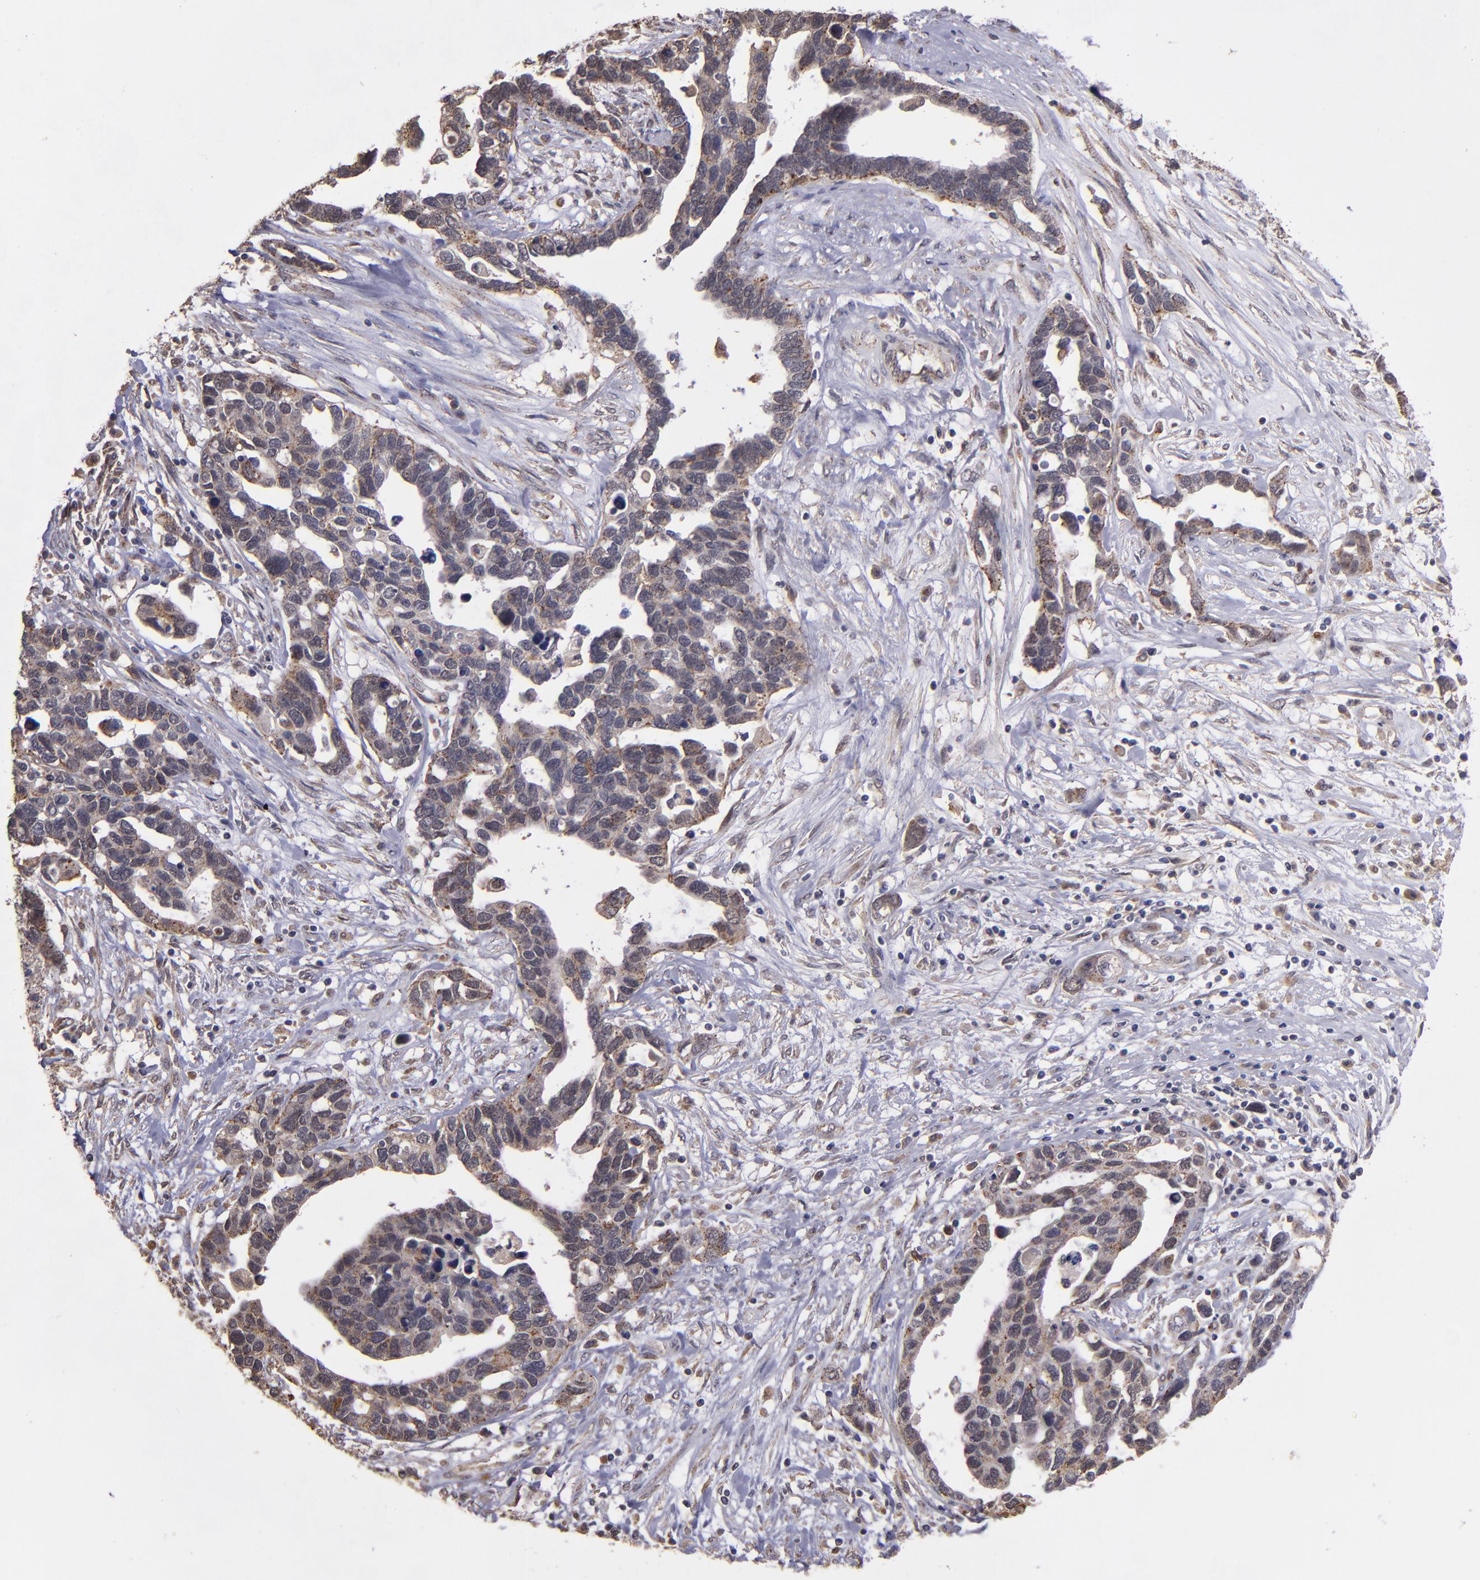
{"staining": {"intensity": "weak", "quantity": "25%-75%", "location": "cytoplasmic/membranous"}, "tissue": "ovarian cancer", "cell_type": "Tumor cells", "image_type": "cancer", "snomed": [{"axis": "morphology", "description": "Cystadenocarcinoma, serous, NOS"}, {"axis": "topography", "description": "Ovary"}], "caption": "Ovarian cancer (serous cystadenocarcinoma) stained with IHC demonstrates weak cytoplasmic/membranous expression in about 25%-75% of tumor cells.", "gene": "SIPA1L1", "patient": {"sex": "female", "age": 54}}